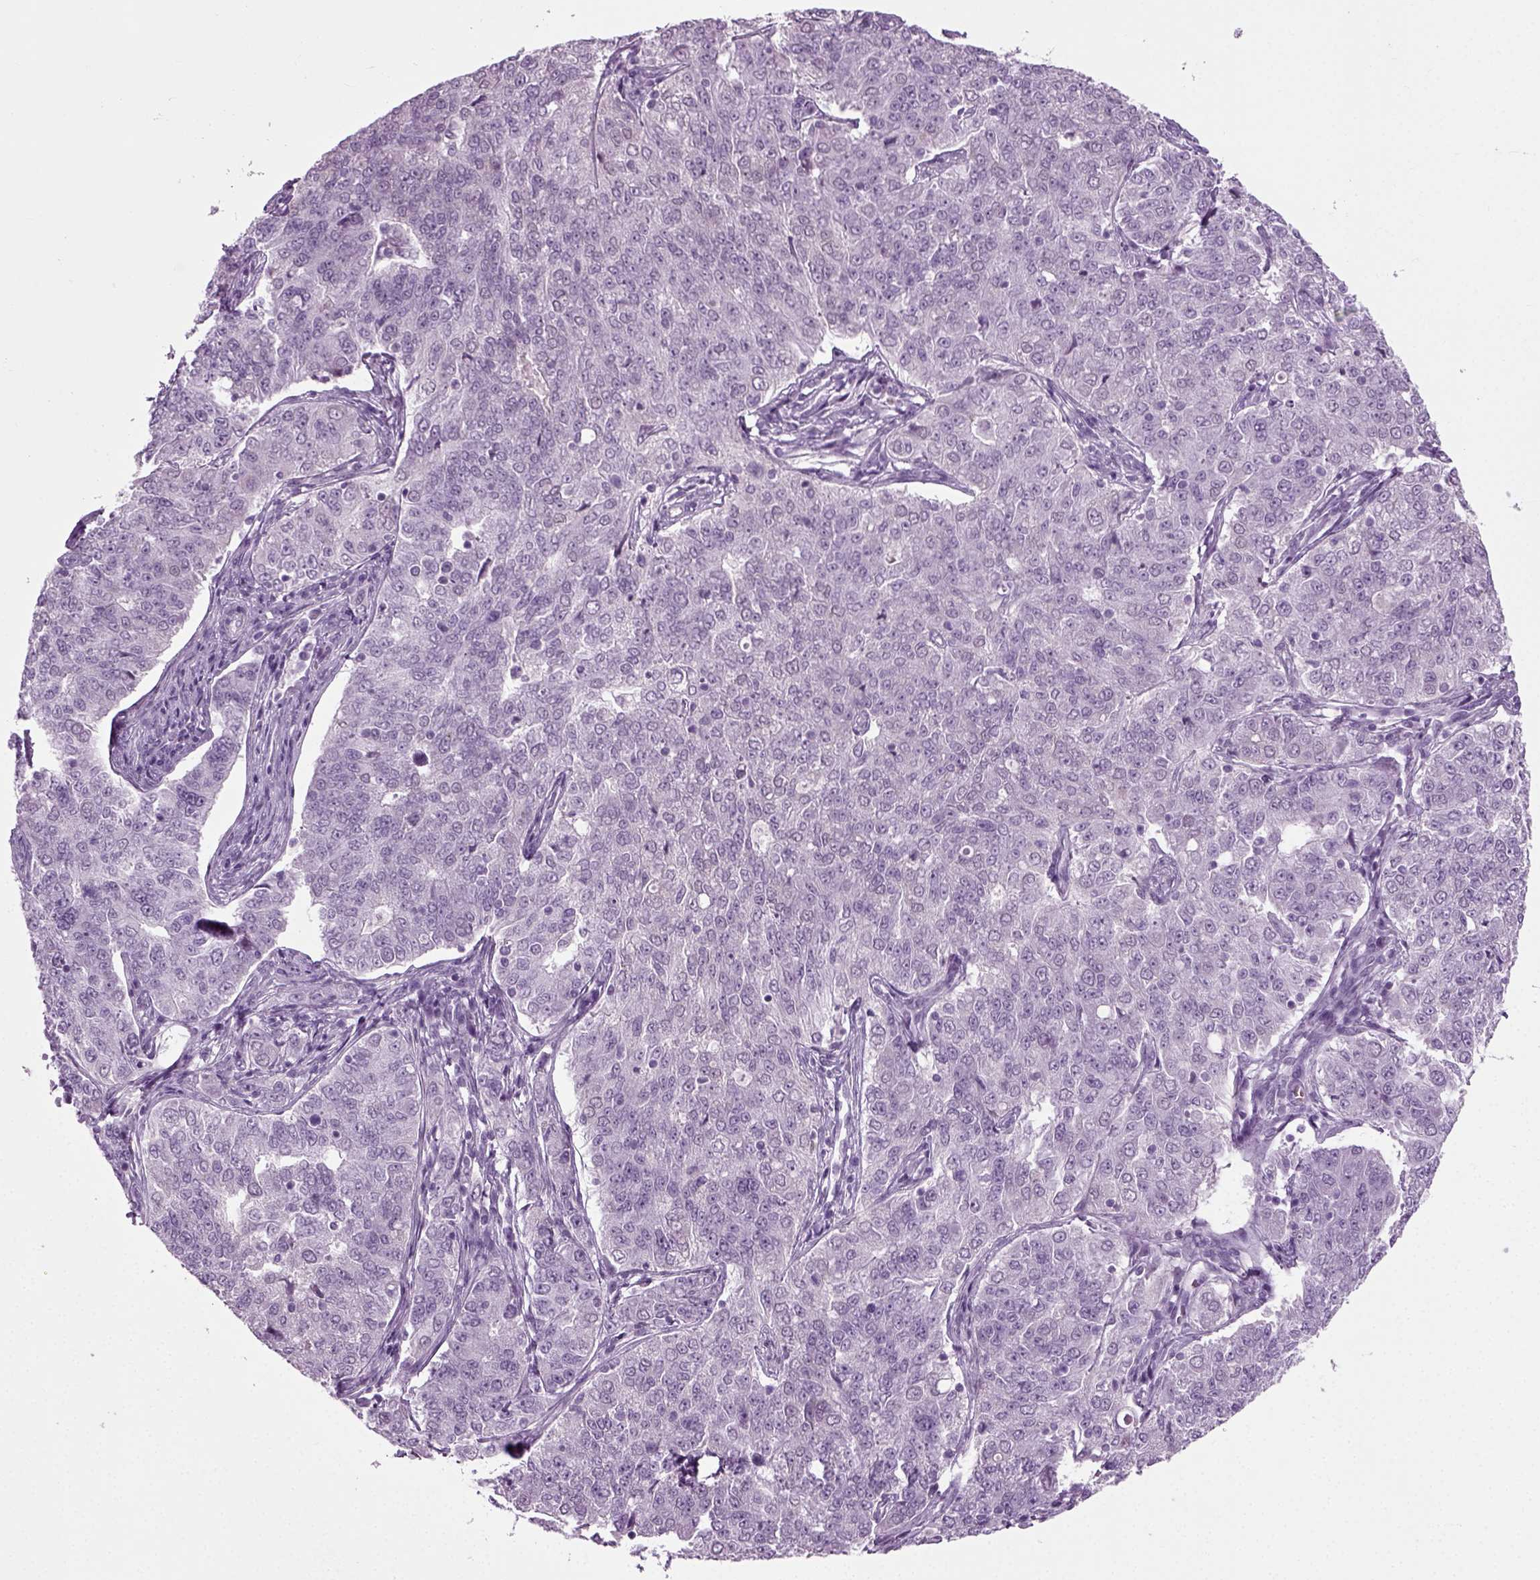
{"staining": {"intensity": "negative", "quantity": "none", "location": "none"}, "tissue": "endometrial cancer", "cell_type": "Tumor cells", "image_type": "cancer", "snomed": [{"axis": "morphology", "description": "Adenocarcinoma, NOS"}, {"axis": "topography", "description": "Endometrium"}], "caption": "This is an immunohistochemistry micrograph of endometrial adenocarcinoma. There is no positivity in tumor cells.", "gene": "ZC2HC1C", "patient": {"sex": "female", "age": 43}}